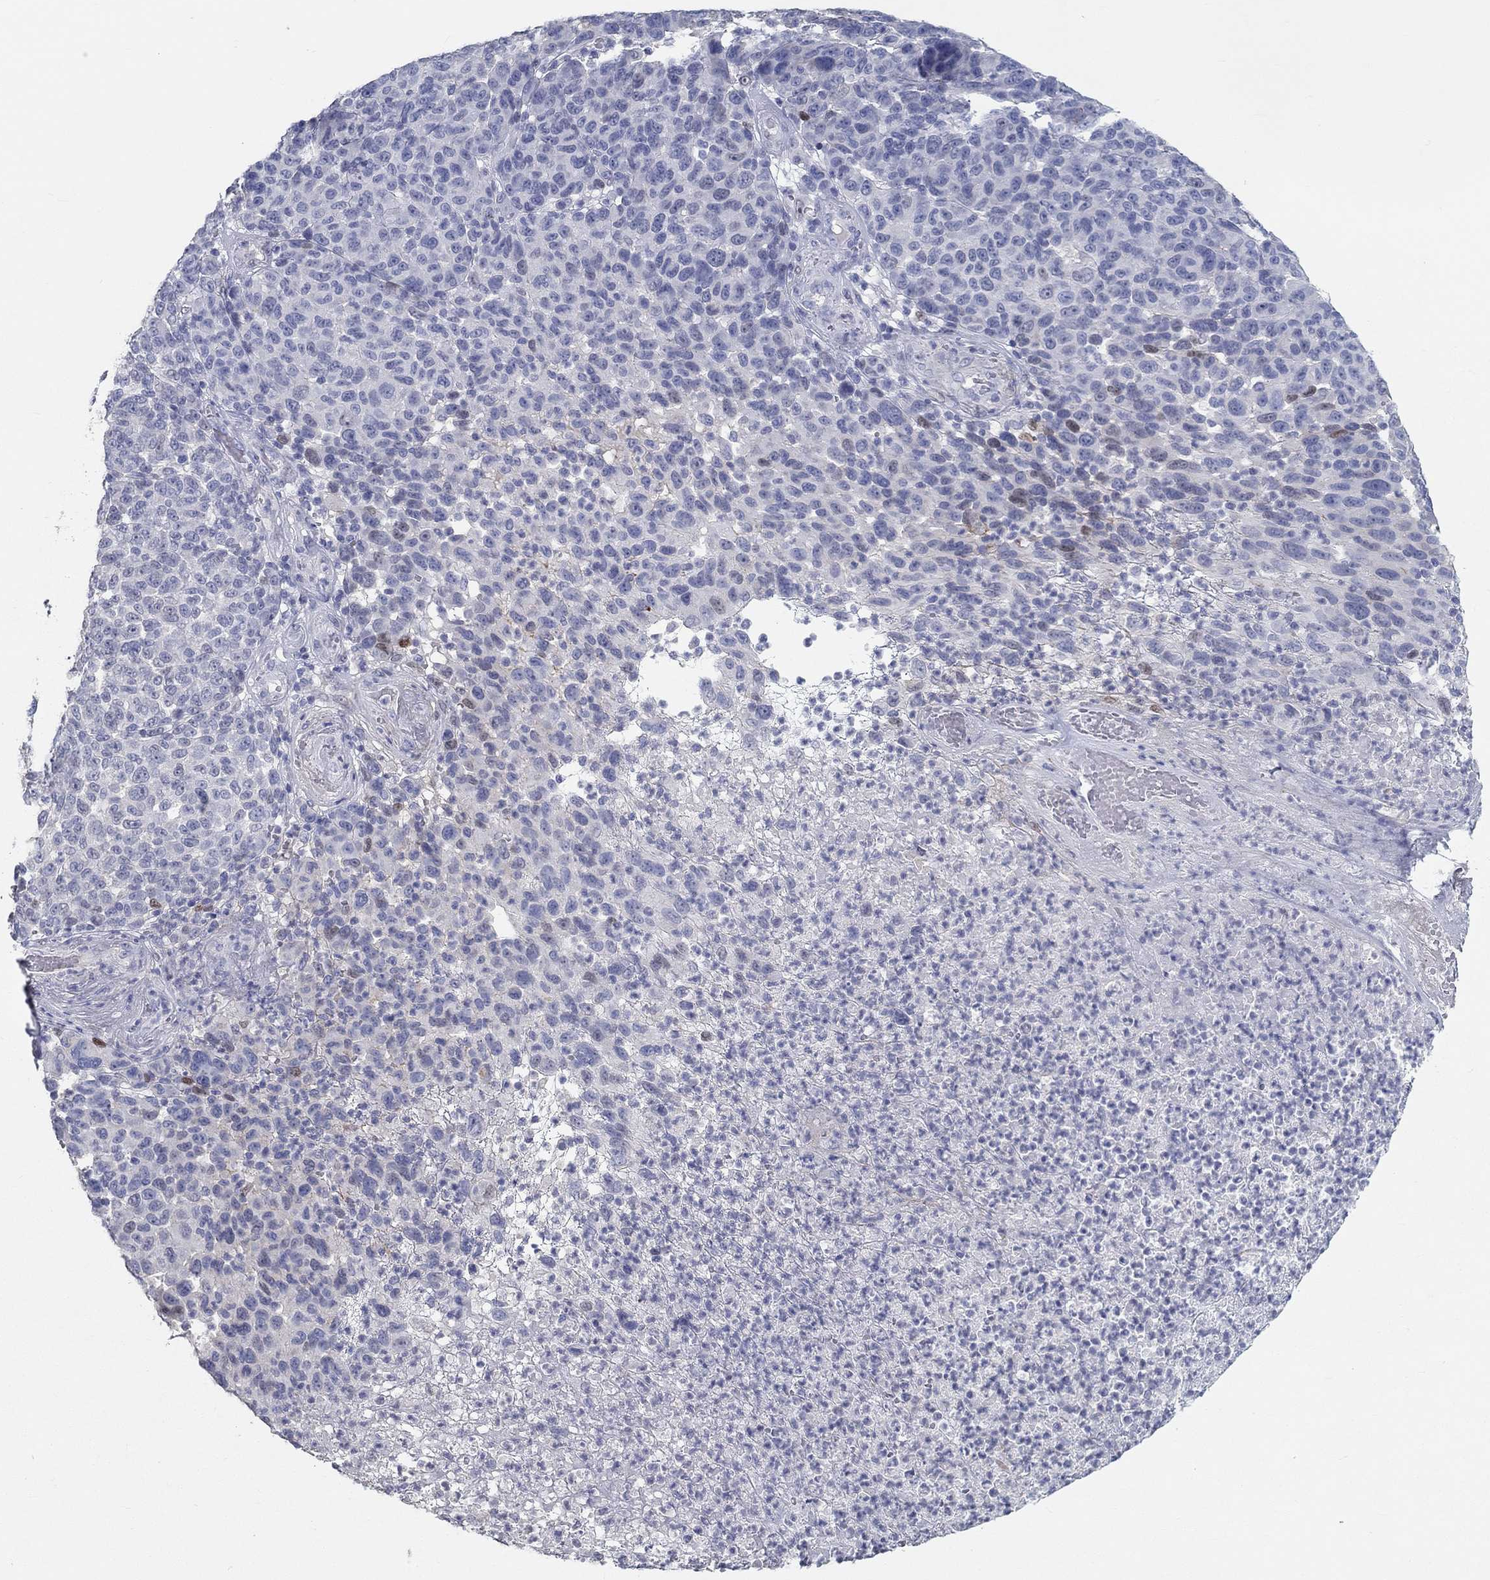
{"staining": {"intensity": "moderate", "quantity": "<25%", "location": "nuclear"}, "tissue": "melanoma", "cell_type": "Tumor cells", "image_type": "cancer", "snomed": [{"axis": "morphology", "description": "Malignant melanoma, NOS"}, {"axis": "topography", "description": "Skin"}], "caption": "The immunohistochemical stain highlights moderate nuclear staining in tumor cells of melanoma tissue.", "gene": "FGF2", "patient": {"sex": "male", "age": 59}}